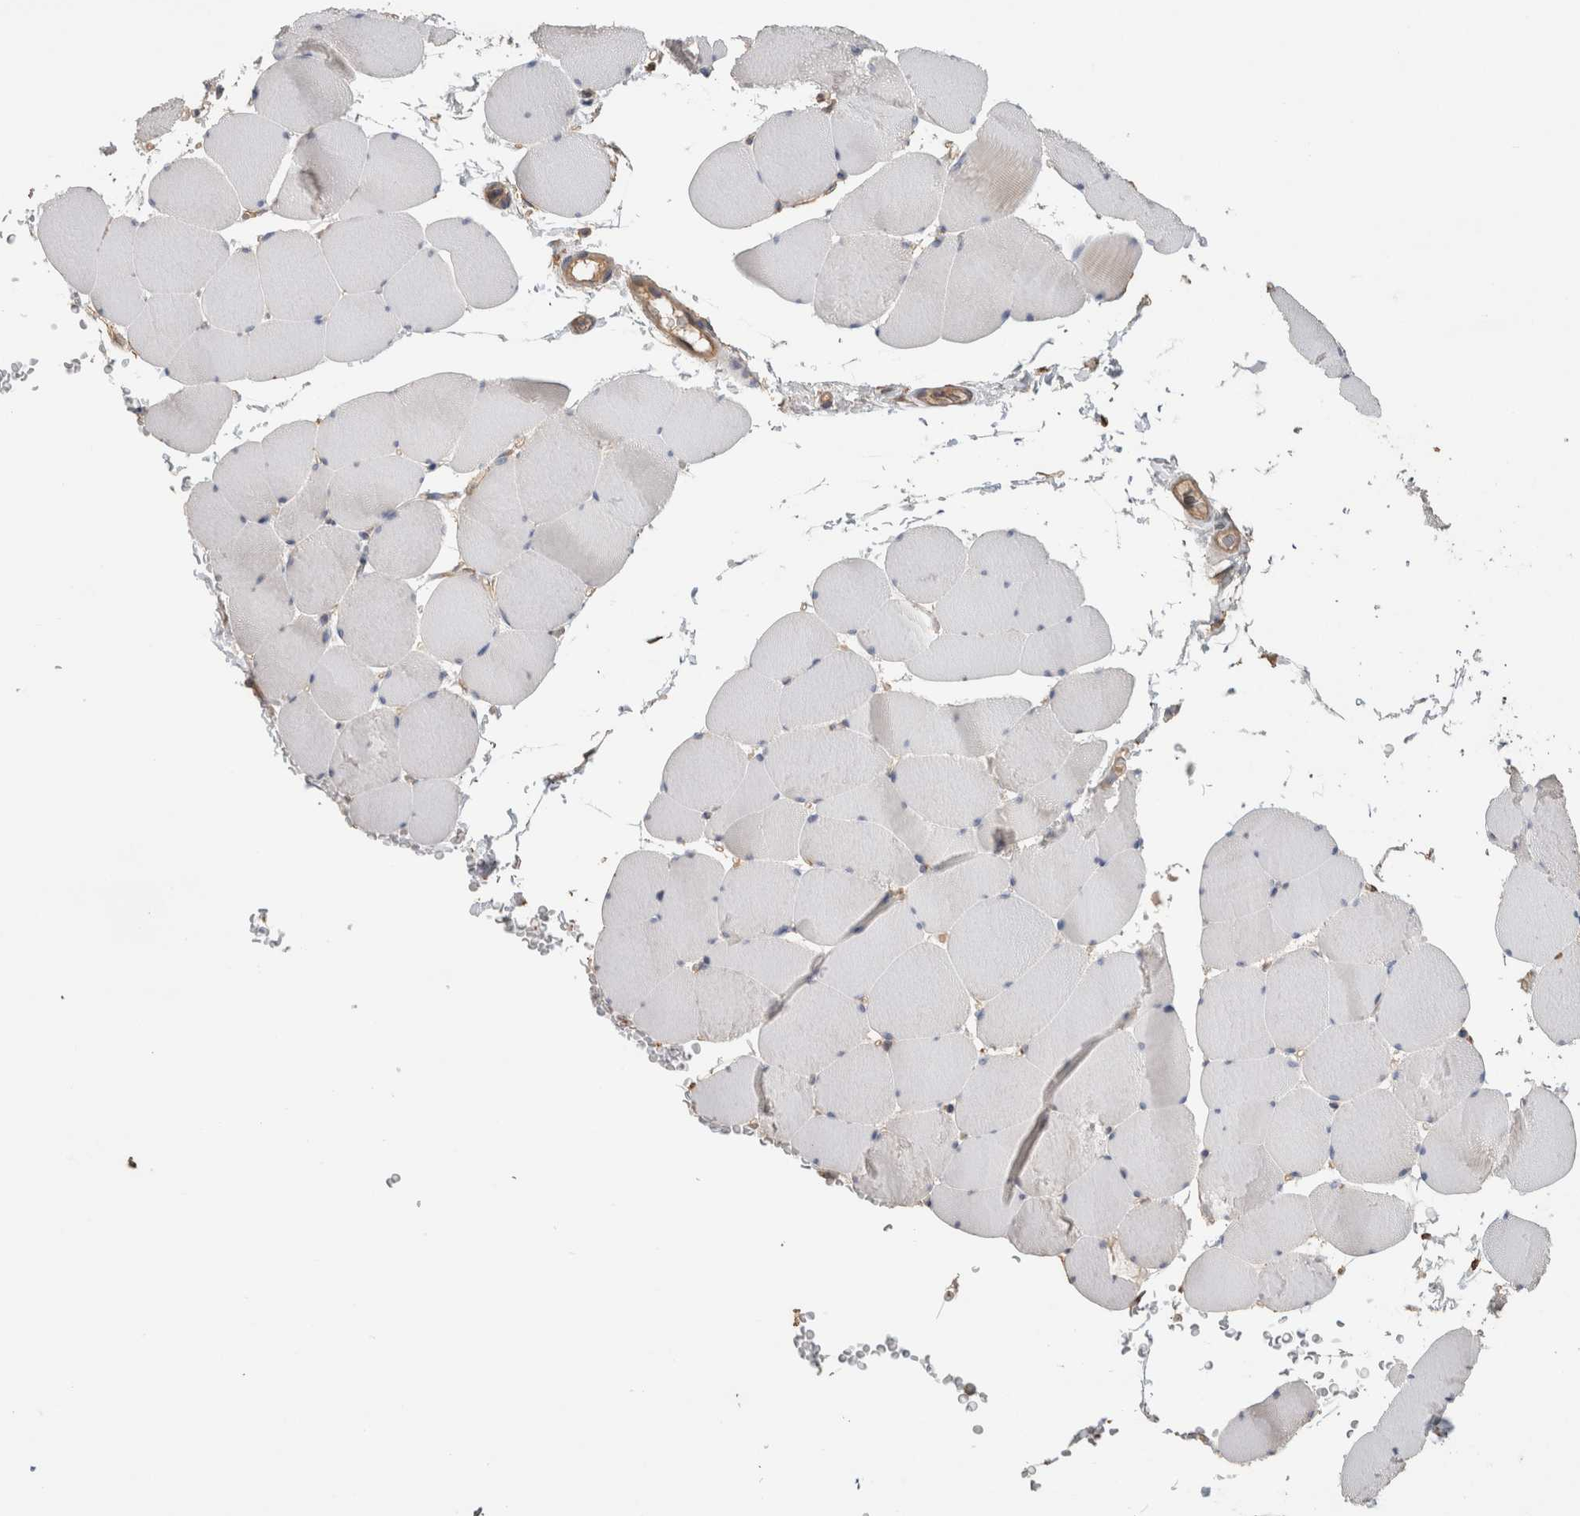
{"staining": {"intensity": "negative", "quantity": "none", "location": "none"}, "tissue": "skeletal muscle", "cell_type": "Myocytes", "image_type": "normal", "snomed": [{"axis": "morphology", "description": "Normal tissue, NOS"}, {"axis": "topography", "description": "Skeletal muscle"}], "caption": "IHC of normal human skeletal muscle reveals no positivity in myocytes.", "gene": "EIF4G3", "patient": {"sex": "male", "age": 62}}